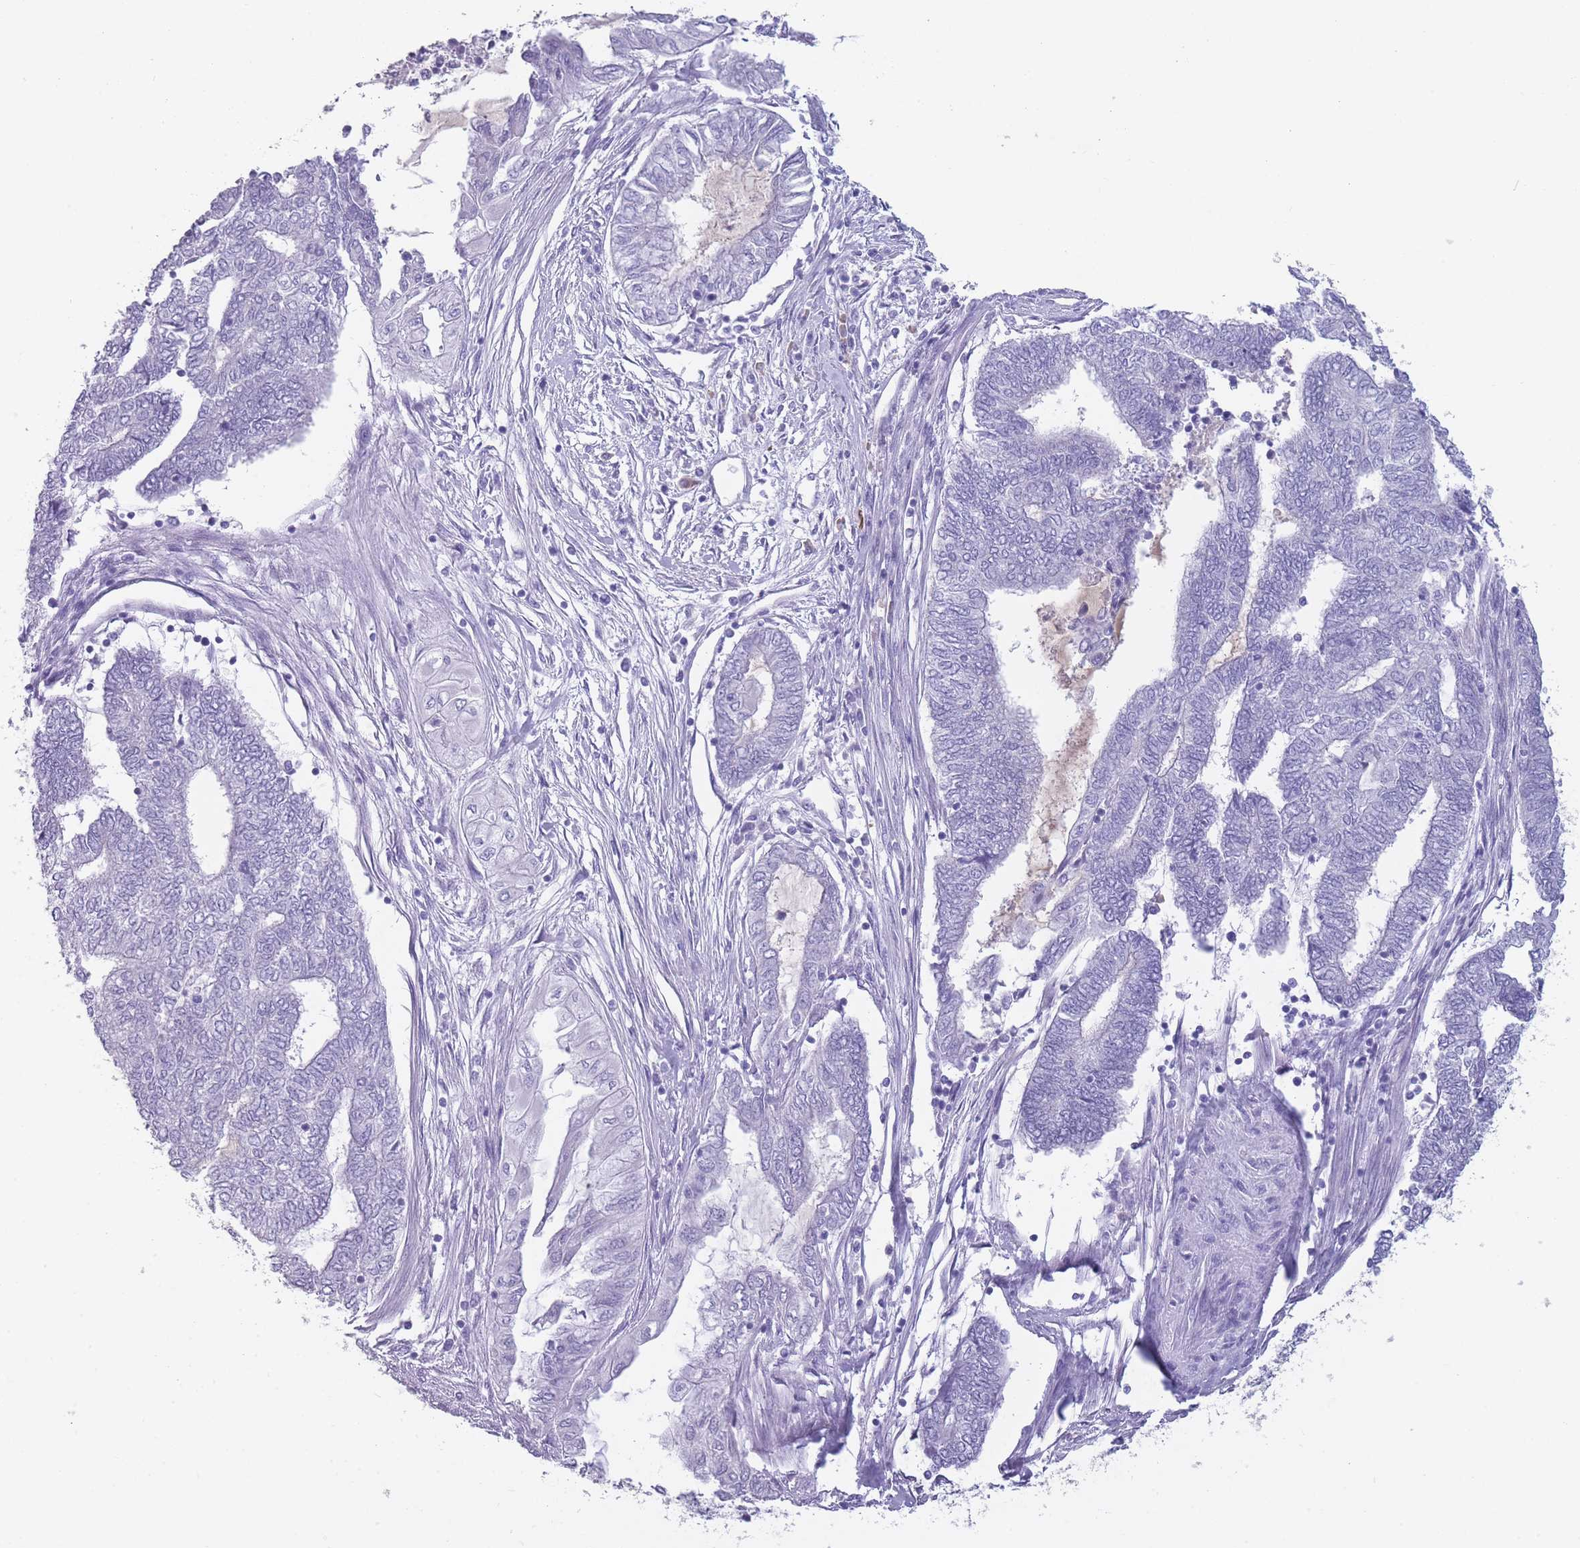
{"staining": {"intensity": "negative", "quantity": "none", "location": "none"}, "tissue": "endometrial cancer", "cell_type": "Tumor cells", "image_type": "cancer", "snomed": [{"axis": "morphology", "description": "Adenocarcinoma, NOS"}, {"axis": "topography", "description": "Uterus"}, {"axis": "topography", "description": "Endometrium"}], "caption": "The histopathology image demonstrates no significant positivity in tumor cells of endometrial adenocarcinoma.", "gene": "DCANP1", "patient": {"sex": "female", "age": 70}}